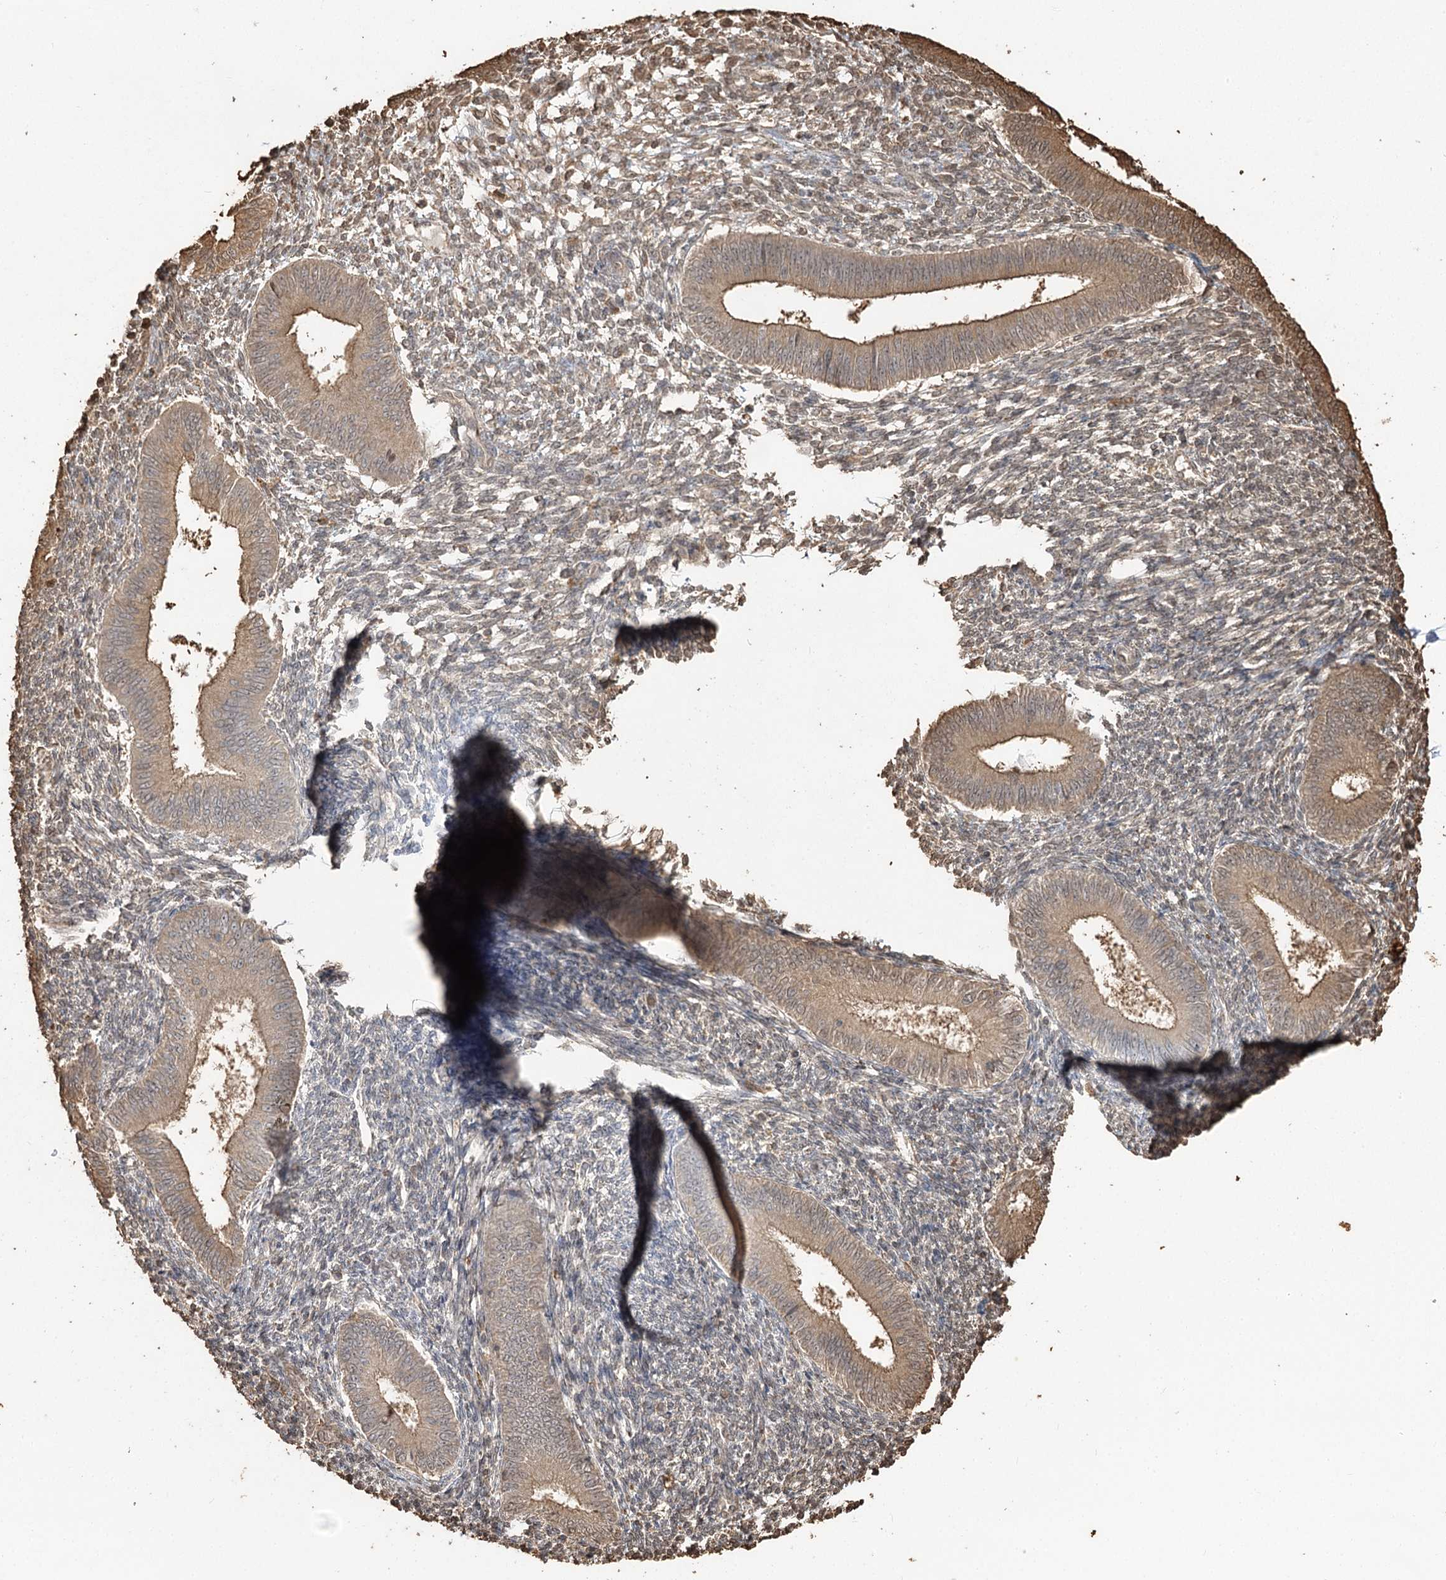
{"staining": {"intensity": "weak", "quantity": "<25%", "location": "cytoplasmic/membranous"}, "tissue": "endometrium", "cell_type": "Cells in endometrial stroma", "image_type": "normal", "snomed": [{"axis": "morphology", "description": "Normal tissue, NOS"}, {"axis": "topography", "description": "Uterus"}, {"axis": "topography", "description": "Endometrium"}], "caption": "DAB (3,3'-diaminobenzidine) immunohistochemical staining of normal human endometrium exhibits no significant expression in cells in endometrial stroma.", "gene": "PLCH1", "patient": {"sex": "female", "age": 48}}